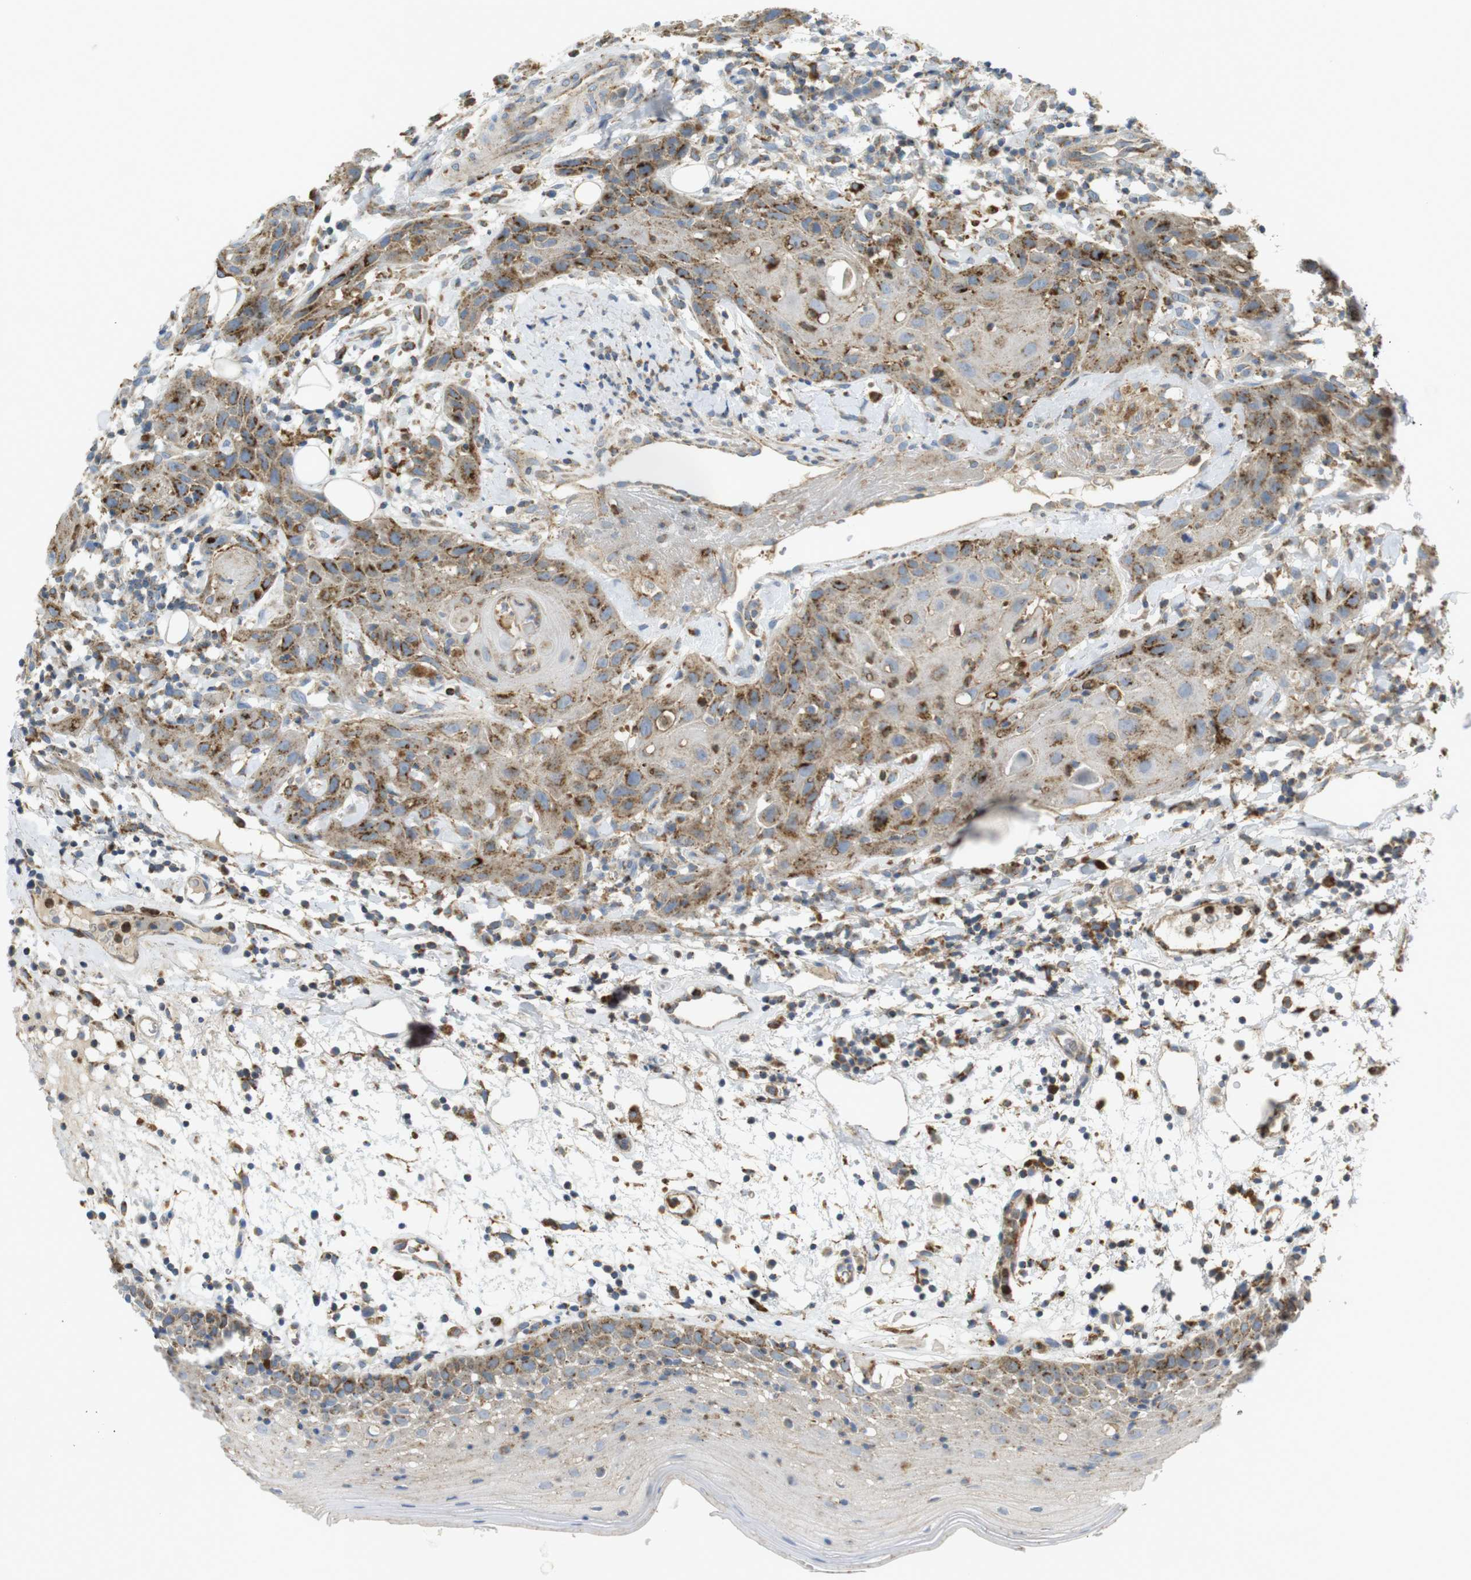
{"staining": {"intensity": "moderate", "quantity": "25%-75%", "location": "cytoplasmic/membranous"}, "tissue": "oral mucosa", "cell_type": "Squamous epithelial cells", "image_type": "normal", "snomed": [{"axis": "morphology", "description": "Normal tissue, NOS"}, {"axis": "morphology", "description": "Squamous cell carcinoma, NOS"}, {"axis": "topography", "description": "Skeletal muscle"}, {"axis": "topography", "description": "Oral tissue"}], "caption": "Immunohistochemical staining of unremarkable human oral mucosa demonstrates 25%-75% levels of moderate cytoplasmic/membranous protein positivity in about 25%-75% of squamous epithelial cells. (DAB (3,3'-diaminobenzidine) IHC, brown staining for protein, blue staining for nuclei).", "gene": "LAMP1", "patient": {"sex": "male", "age": 71}}